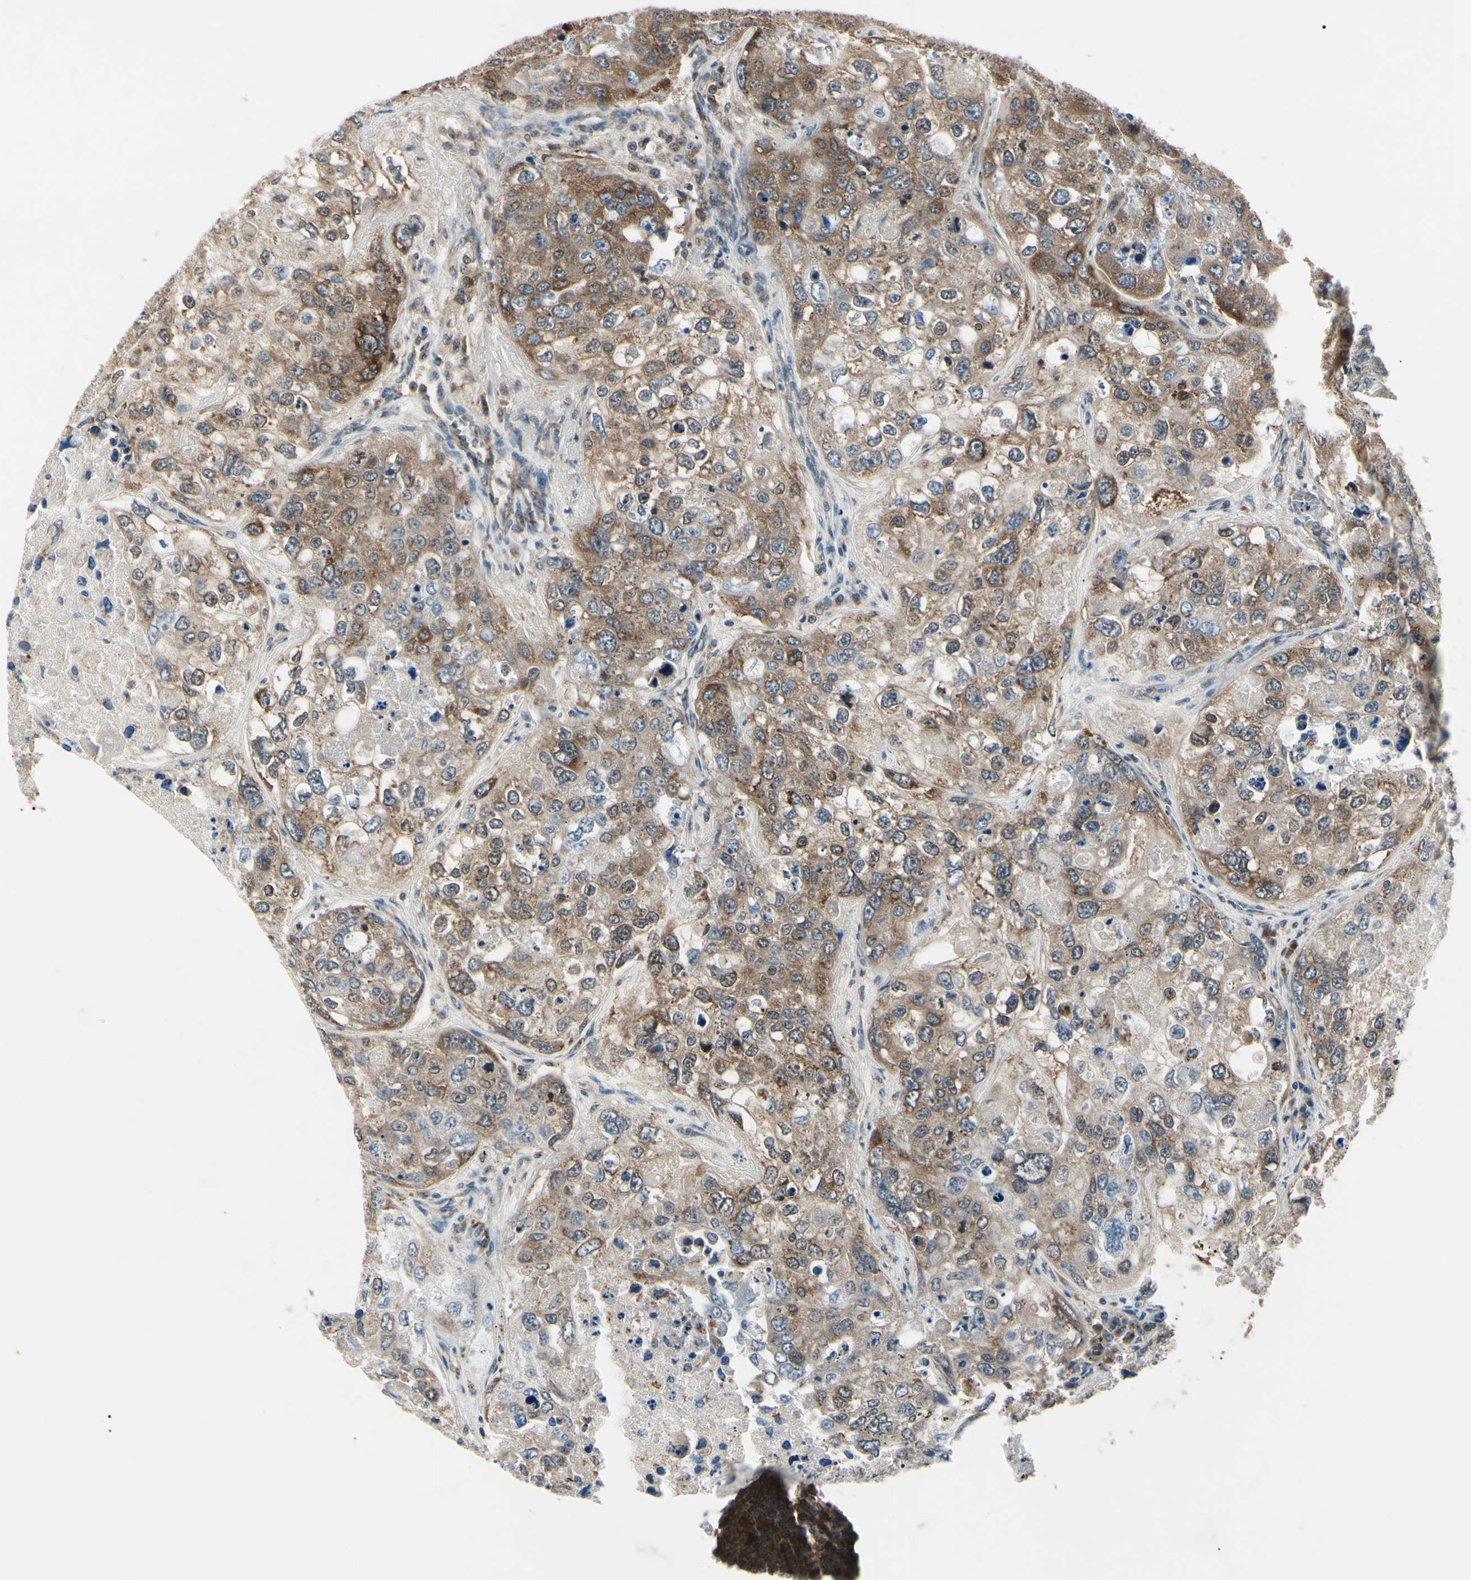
{"staining": {"intensity": "strong", "quantity": "25%-75%", "location": "cytoplasmic/membranous,nuclear"}, "tissue": "urothelial cancer", "cell_type": "Tumor cells", "image_type": "cancer", "snomed": [{"axis": "morphology", "description": "Urothelial carcinoma, High grade"}, {"axis": "topography", "description": "Lymph node"}, {"axis": "topography", "description": "Urinary bladder"}], "caption": "Immunohistochemical staining of human high-grade urothelial carcinoma displays strong cytoplasmic/membranous and nuclear protein positivity in about 25%-75% of tumor cells. (brown staining indicates protein expression, while blue staining denotes nuclei).", "gene": "MAPRE1", "patient": {"sex": "male", "age": 51}}